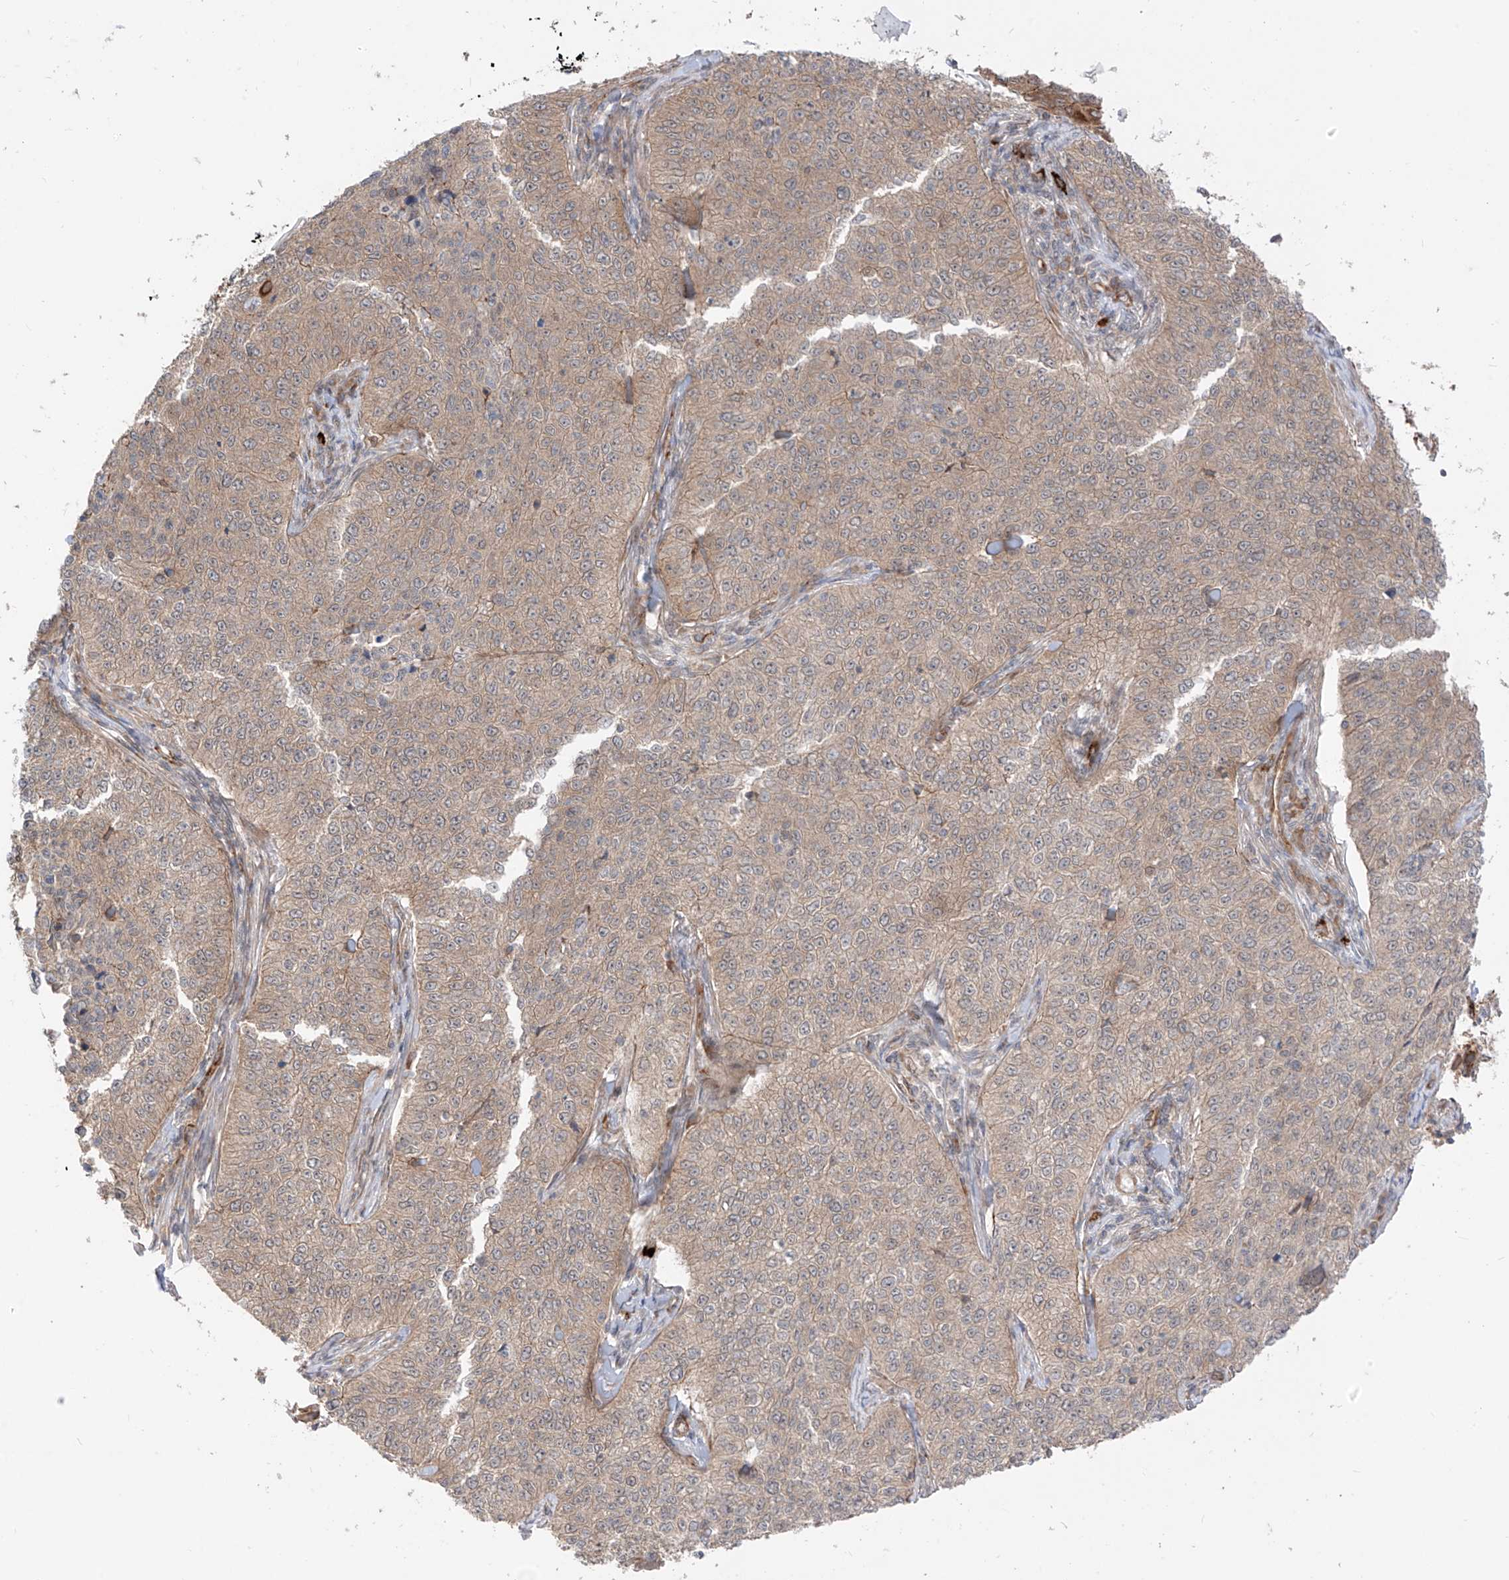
{"staining": {"intensity": "weak", "quantity": ">75%", "location": "cytoplasmic/membranous"}, "tissue": "cervical cancer", "cell_type": "Tumor cells", "image_type": "cancer", "snomed": [{"axis": "morphology", "description": "Squamous cell carcinoma, NOS"}, {"axis": "topography", "description": "Cervix"}], "caption": "Immunohistochemical staining of squamous cell carcinoma (cervical) demonstrates weak cytoplasmic/membranous protein positivity in approximately >75% of tumor cells.", "gene": "MTUS2", "patient": {"sex": "female", "age": 35}}